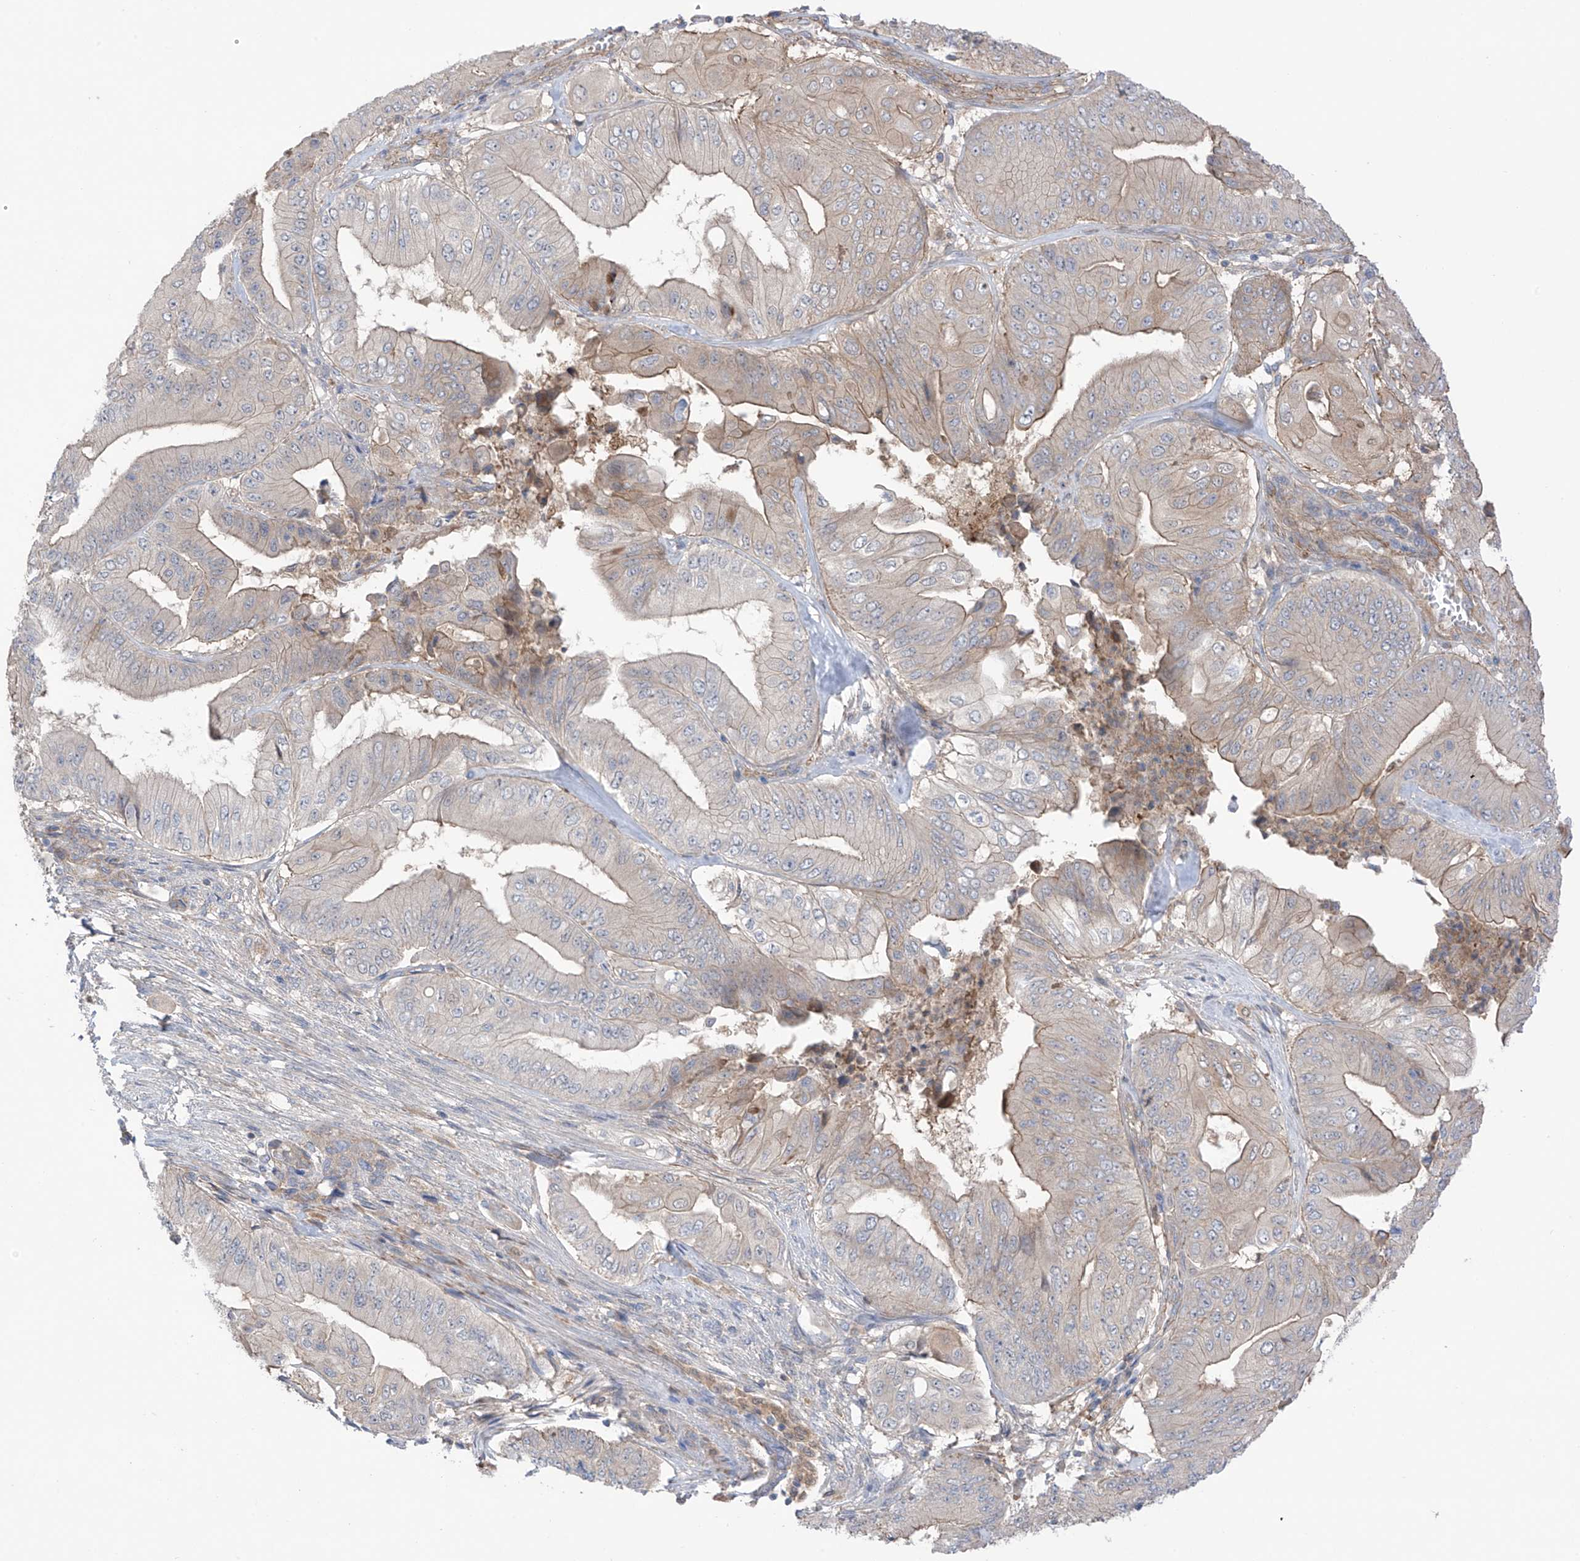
{"staining": {"intensity": "weak", "quantity": "<25%", "location": "cytoplasmic/membranous"}, "tissue": "pancreatic cancer", "cell_type": "Tumor cells", "image_type": "cancer", "snomed": [{"axis": "morphology", "description": "Adenocarcinoma, NOS"}, {"axis": "topography", "description": "Pancreas"}], "caption": "High power microscopy photomicrograph of an immunohistochemistry (IHC) micrograph of pancreatic cancer (adenocarcinoma), revealing no significant expression in tumor cells. Nuclei are stained in blue.", "gene": "TRMU", "patient": {"sex": "female", "age": 77}}